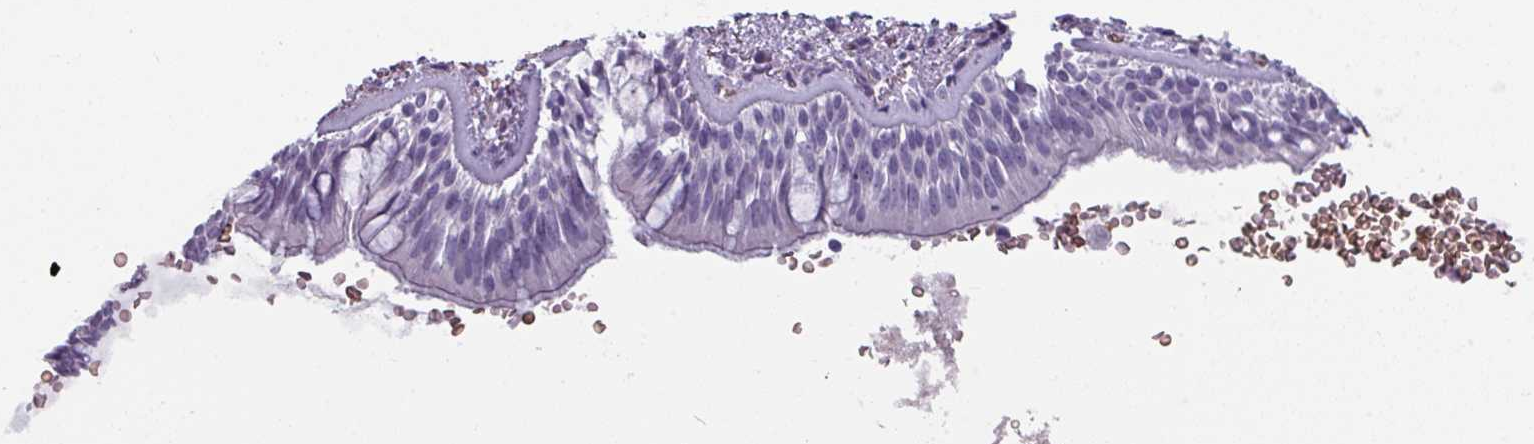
{"staining": {"intensity": "negative", "quantity": "none", "location": "none"}, "tissue": "bronchus", "cell_type": "Respiratory epithelial cells", "image_type": "normal", "snomed": [{"axis": "morphology", "description": "Normal tissue, NOS"}, {"axis": "topography", "description": "Lymph node"}, {"axis": "topography", "description": "Cartilage tissue"}, {"axis": "topography", "description": "Bronchus"}], "caption": "Protein analysis of normal bronchus reveals no significant positivity in respiratory epithelial cells. (Immunohistochemistry, brightfield microscopy, high magnification).", "gene": "AREL1", "patient": {"sex": "female", "age": 70}}